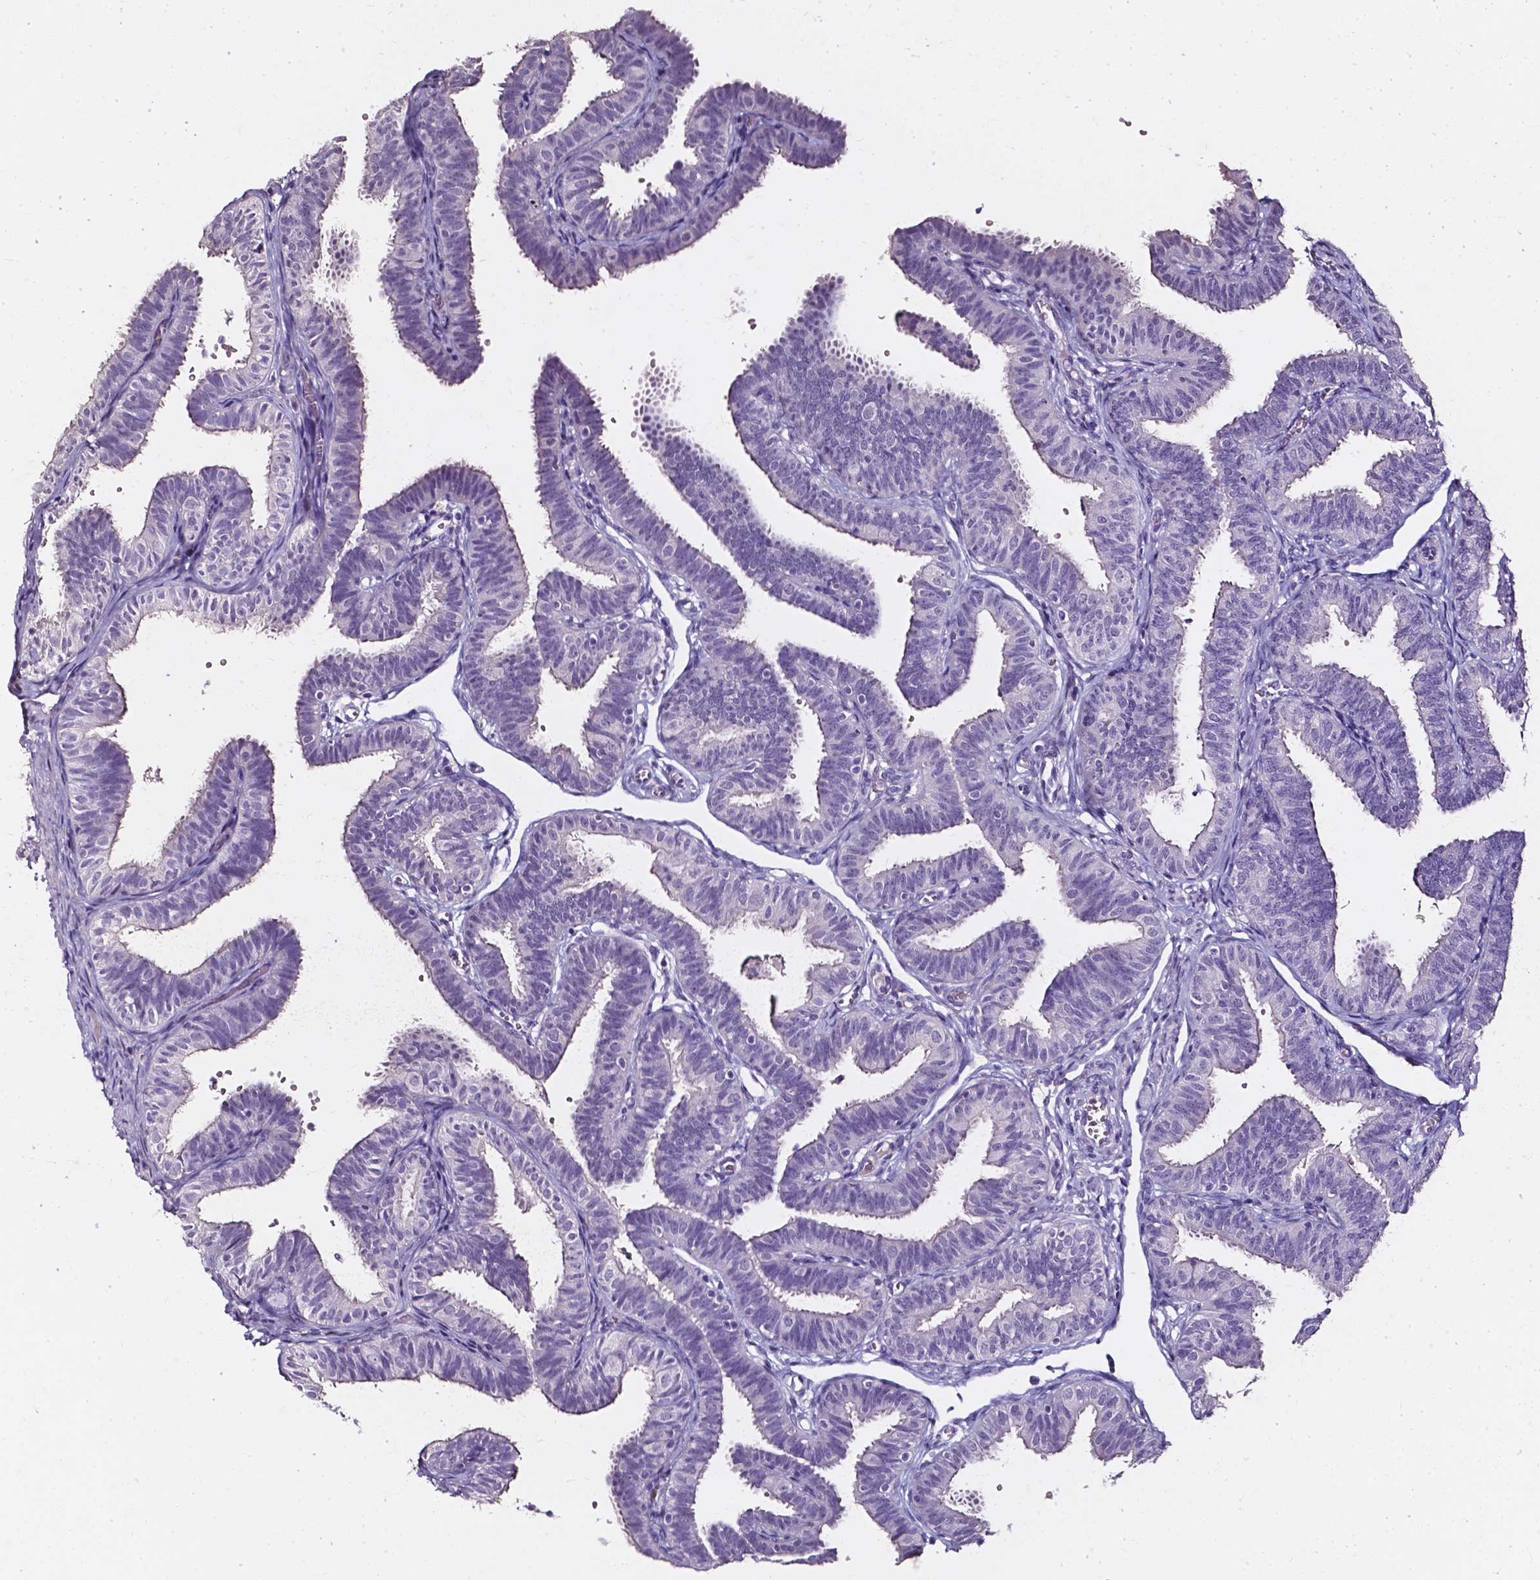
{"staining": {"intensity": "negative", "quantity": "none", "location": "none"}, "tissue": "fallopian tube", "cell_type": "Glandular cells", "image_type": "normal", "snomed": [{"axis": "morphology", "description": "Normal tissue, NOS"}, {"axis": "topography", "description": "Fallopian tube"}], "caption": "Protein analysis of benign fallopian tube demonstrates no significant positivity in glandular cells.", "gene": "AKR1B10", "patient": {"sex": "female", "age": 25}}